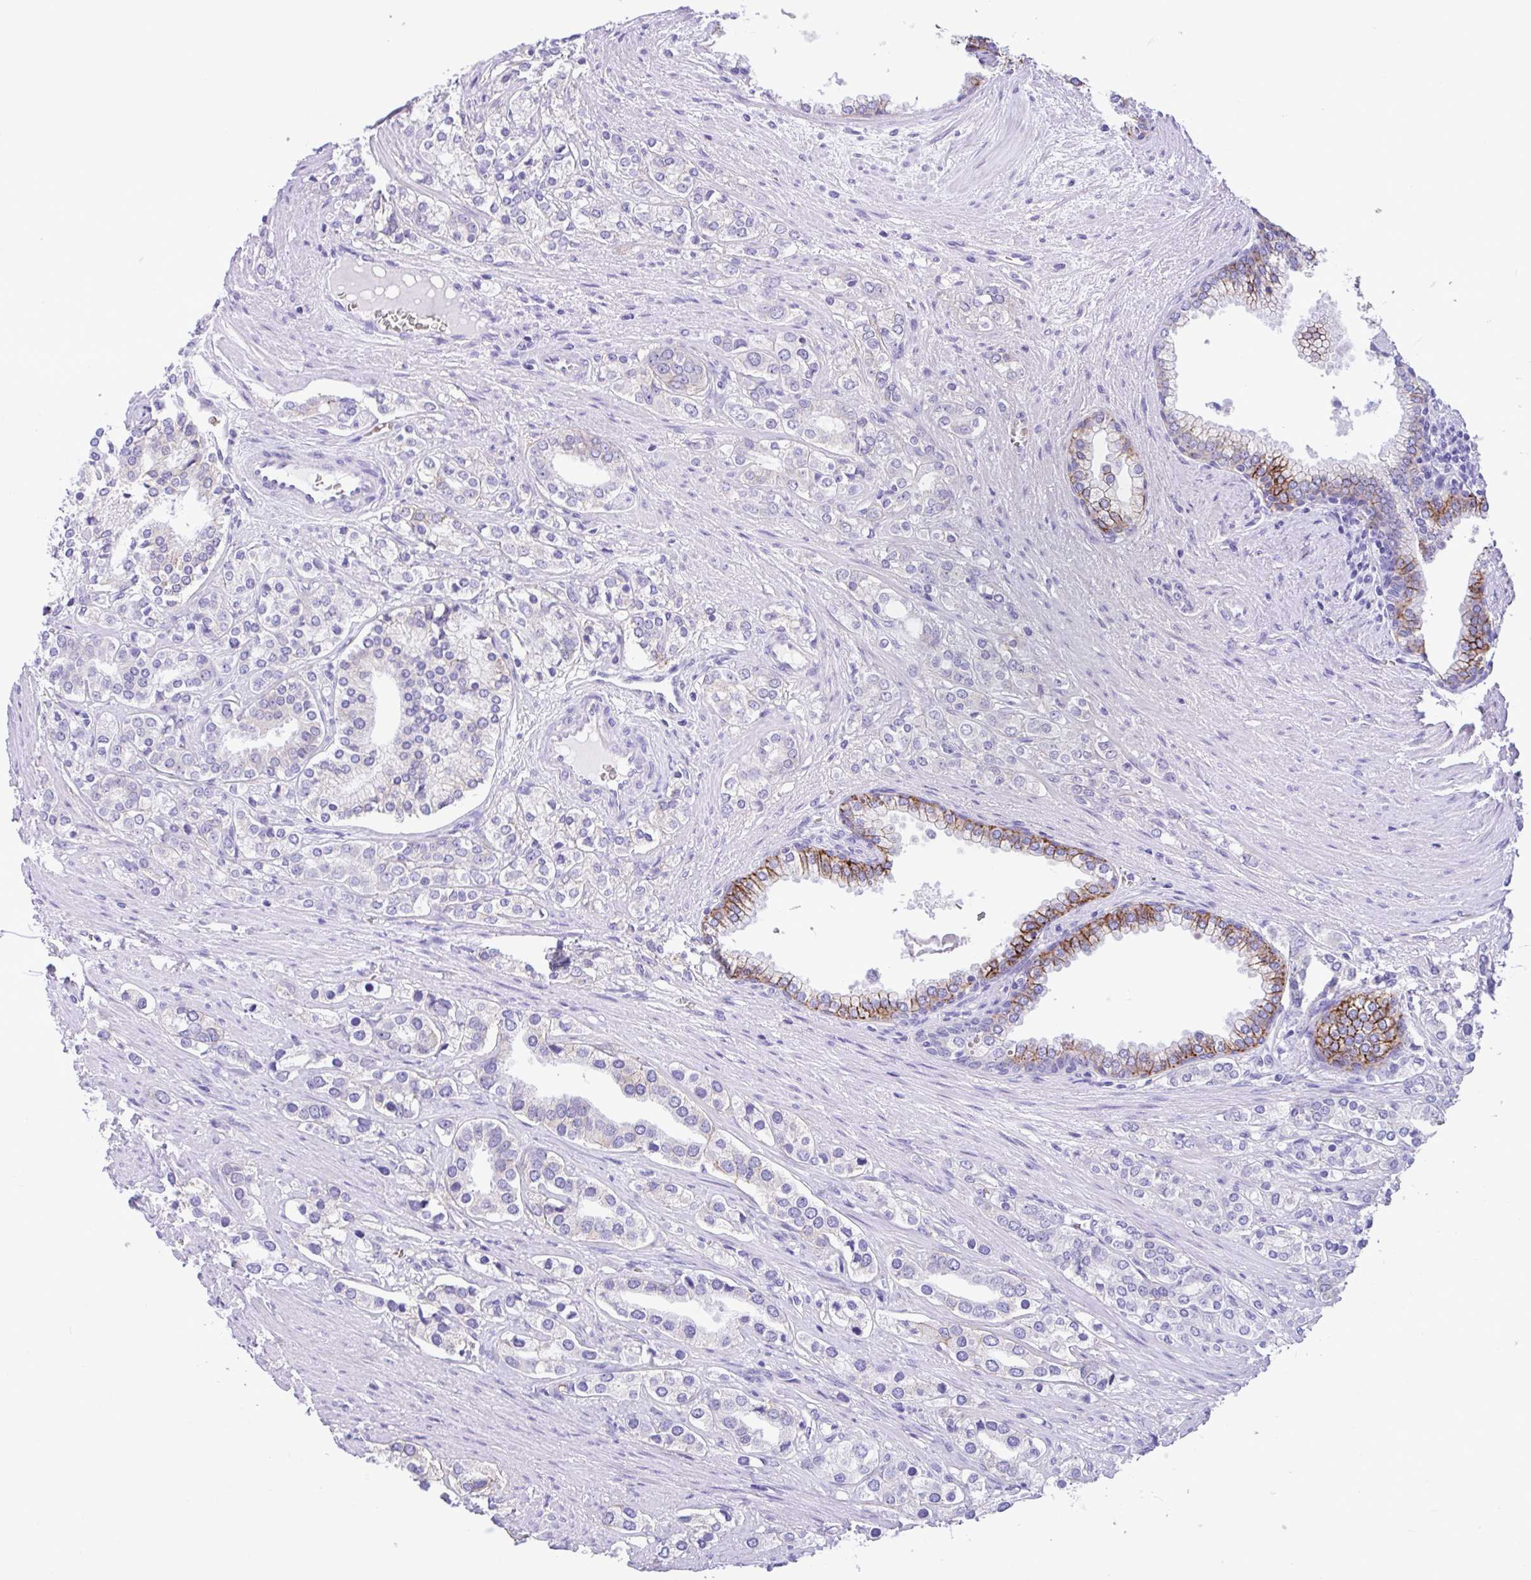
{"staining": {"intensity": "negative", "quantity": "none", "location": "none"}, "tissue": "prostate cancer", "cell_type": "Tumor cells", "image_type": "cancer", "snomed": [{"axis": "morphology", "description": "Adenocarcinoma, High grade"}, {"axis": "topography", "description": "Prostate"}], "caption": "Tumor cells are negative for brown protein staining in prostate cancer (adenocarcinoma (high-grade)). (DAB immunohistochemistry with hematoxylin counter stain).", "gene": "TMEM79", "patient": {"sex": "male", "age": 58}}